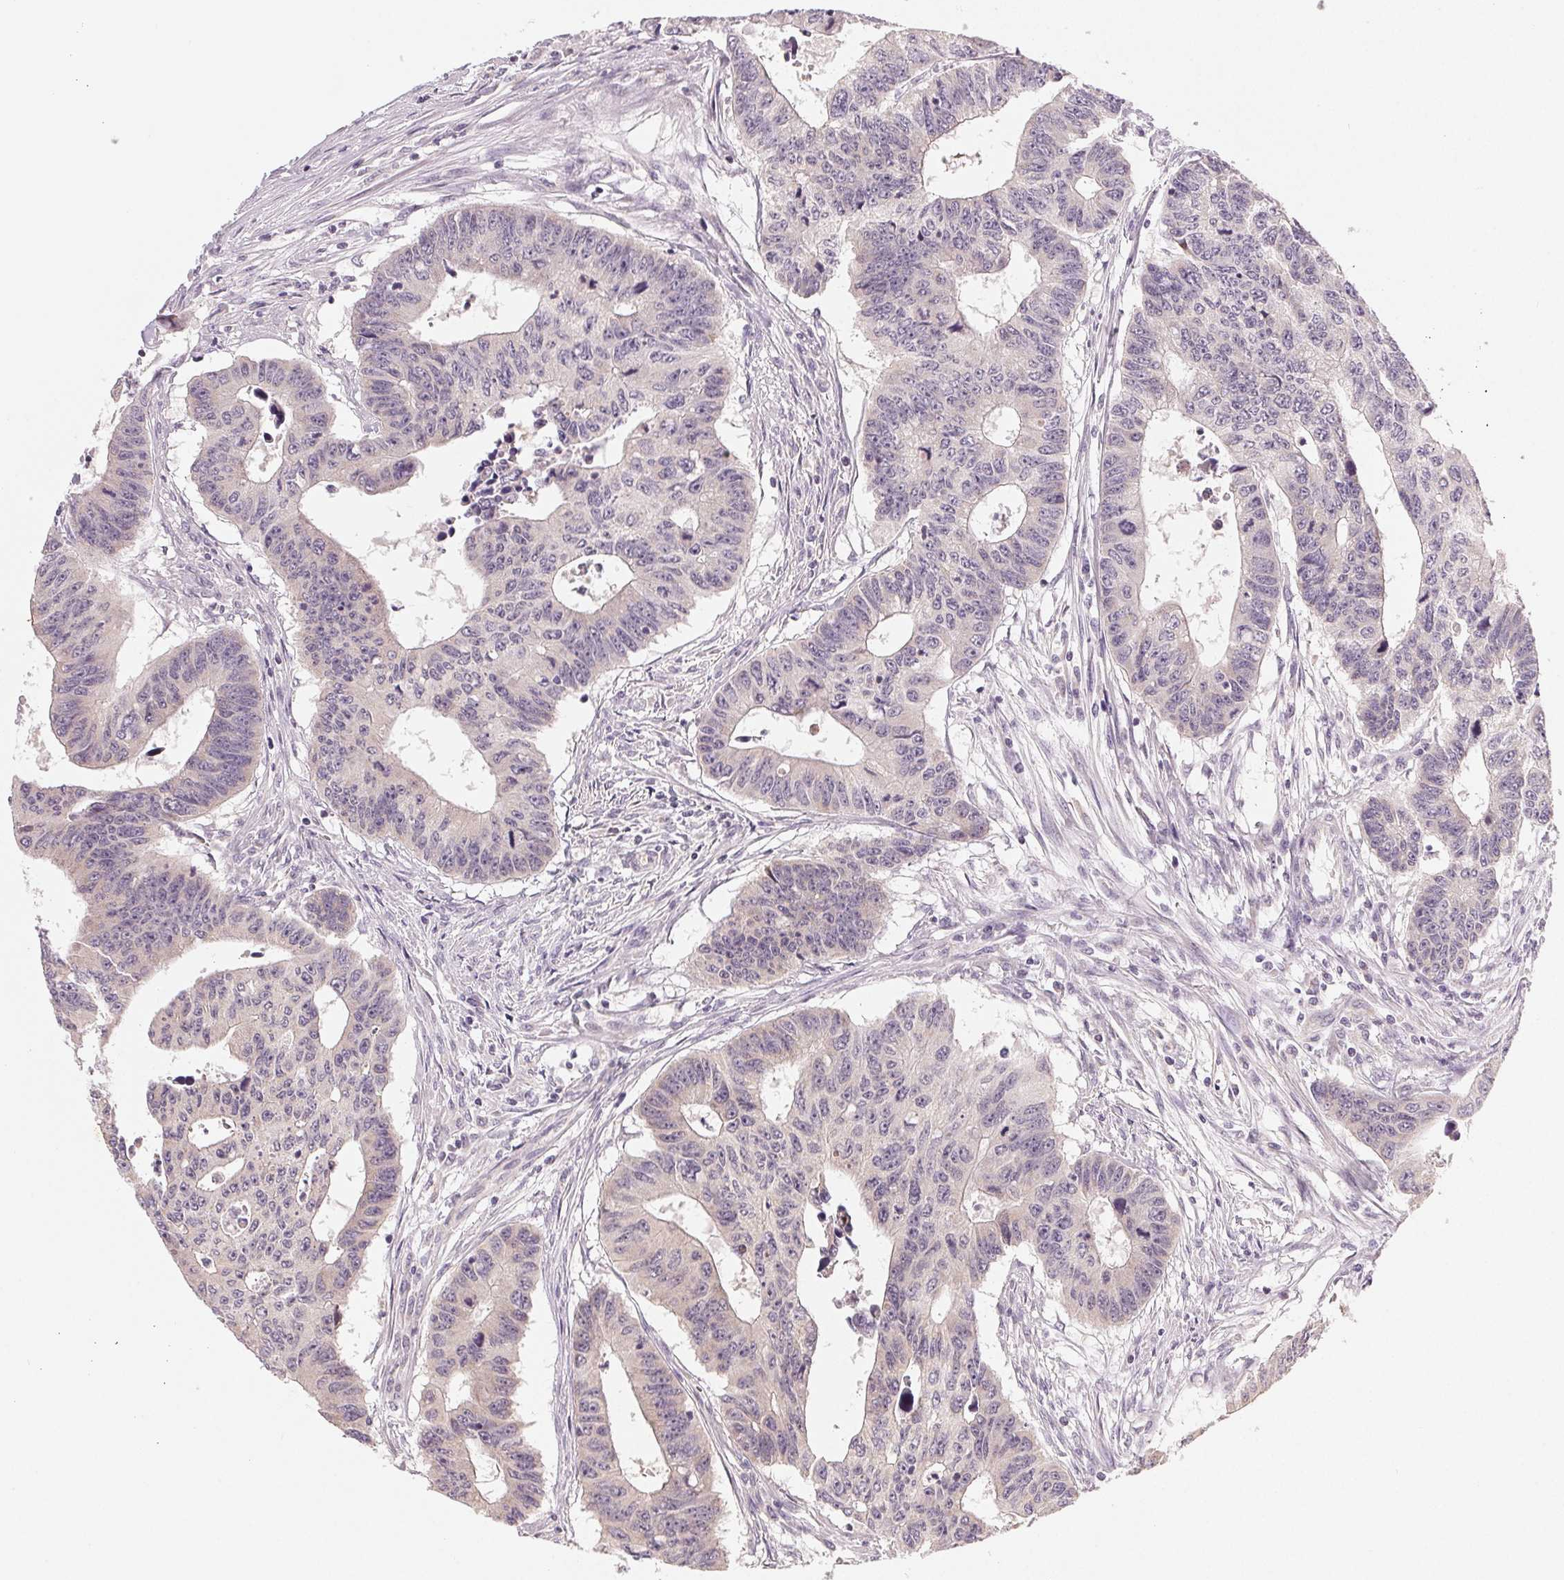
{"staining": {"intensity": "negative", "quantity": "none", "location": "none"}, "tissue": "colorectal cancer", "cell_type": "Tumor cells", "image_type": "cancer", "snomed": [{"axis": "morphology", "description": "Adenocarcinoma, NOS"}, {"axis": "topography", "description": "Rectum"}], "caption": "An immunohistochemistry (IHC) image of adenocarcinoma (colorectal) is shown. There is no staining in tumor cells of adenocarcinoma (colorectal).", "gene": "NCOA4", "patient": {"sex": "female", "age": 85}}